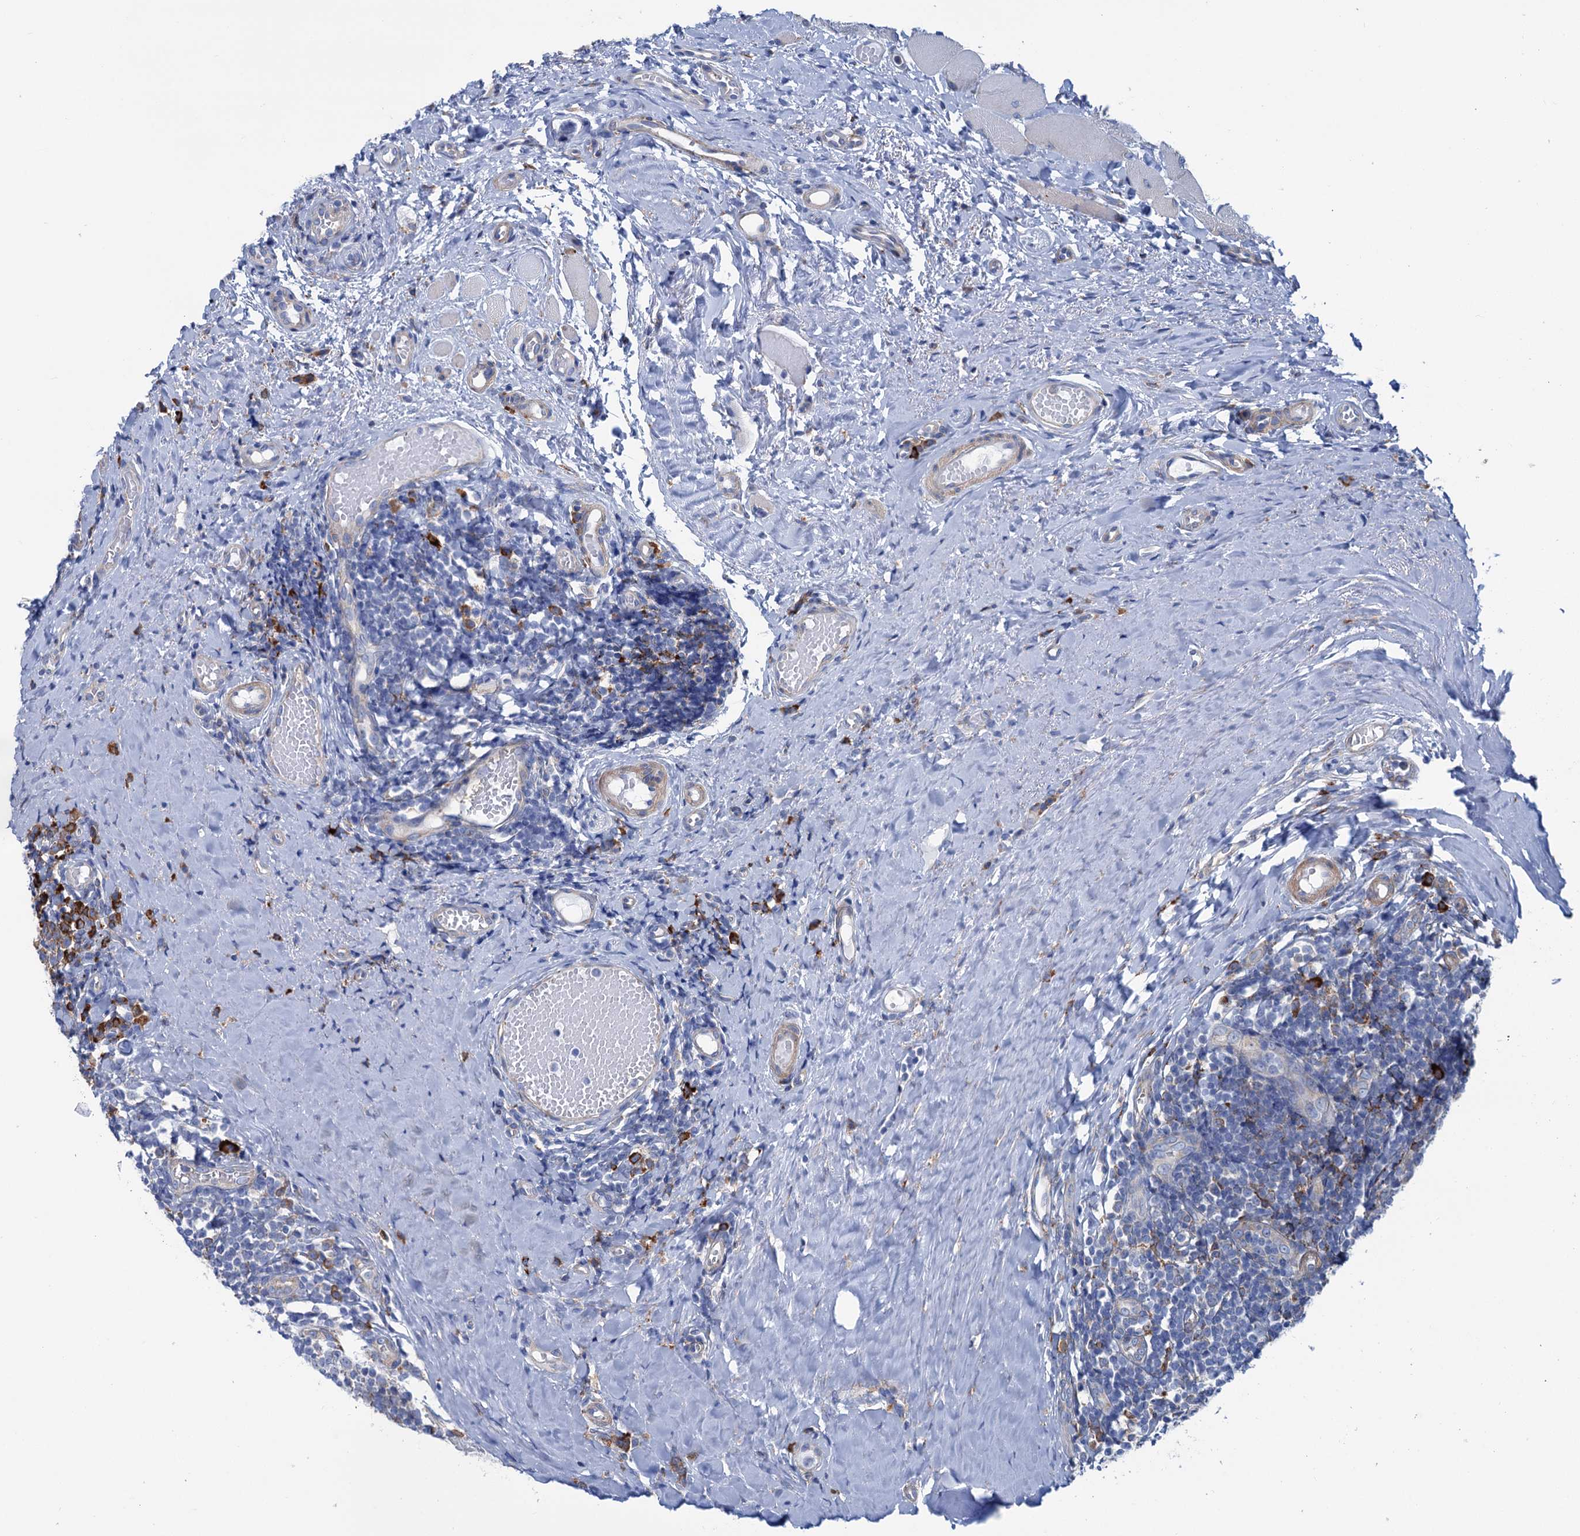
{"staining": {"intensity": "strong", "quantity": "<25%", "location": "cytoplasmic/membranous"}, "tissue": "tonsil", "cell_type": "Germinal center cells", "image_type": "normal", "snomed": [{"axis": "morphology", "description": "Normal tissue, NOS"}, {"axis": "topography", "description": "Tonsil"}], "caption": "A high-resolution photomicrograph shows immunohistochemistry (IHC) staining of unremarkable tonsil, which exhibits strong cytoplasmic/membranous positivity in approximately <25% of germinal center cells. (IHC, brightfield microscopy, high magnification).", "gene": "SHE", "patient": {"sex": "female", "age": 19}}